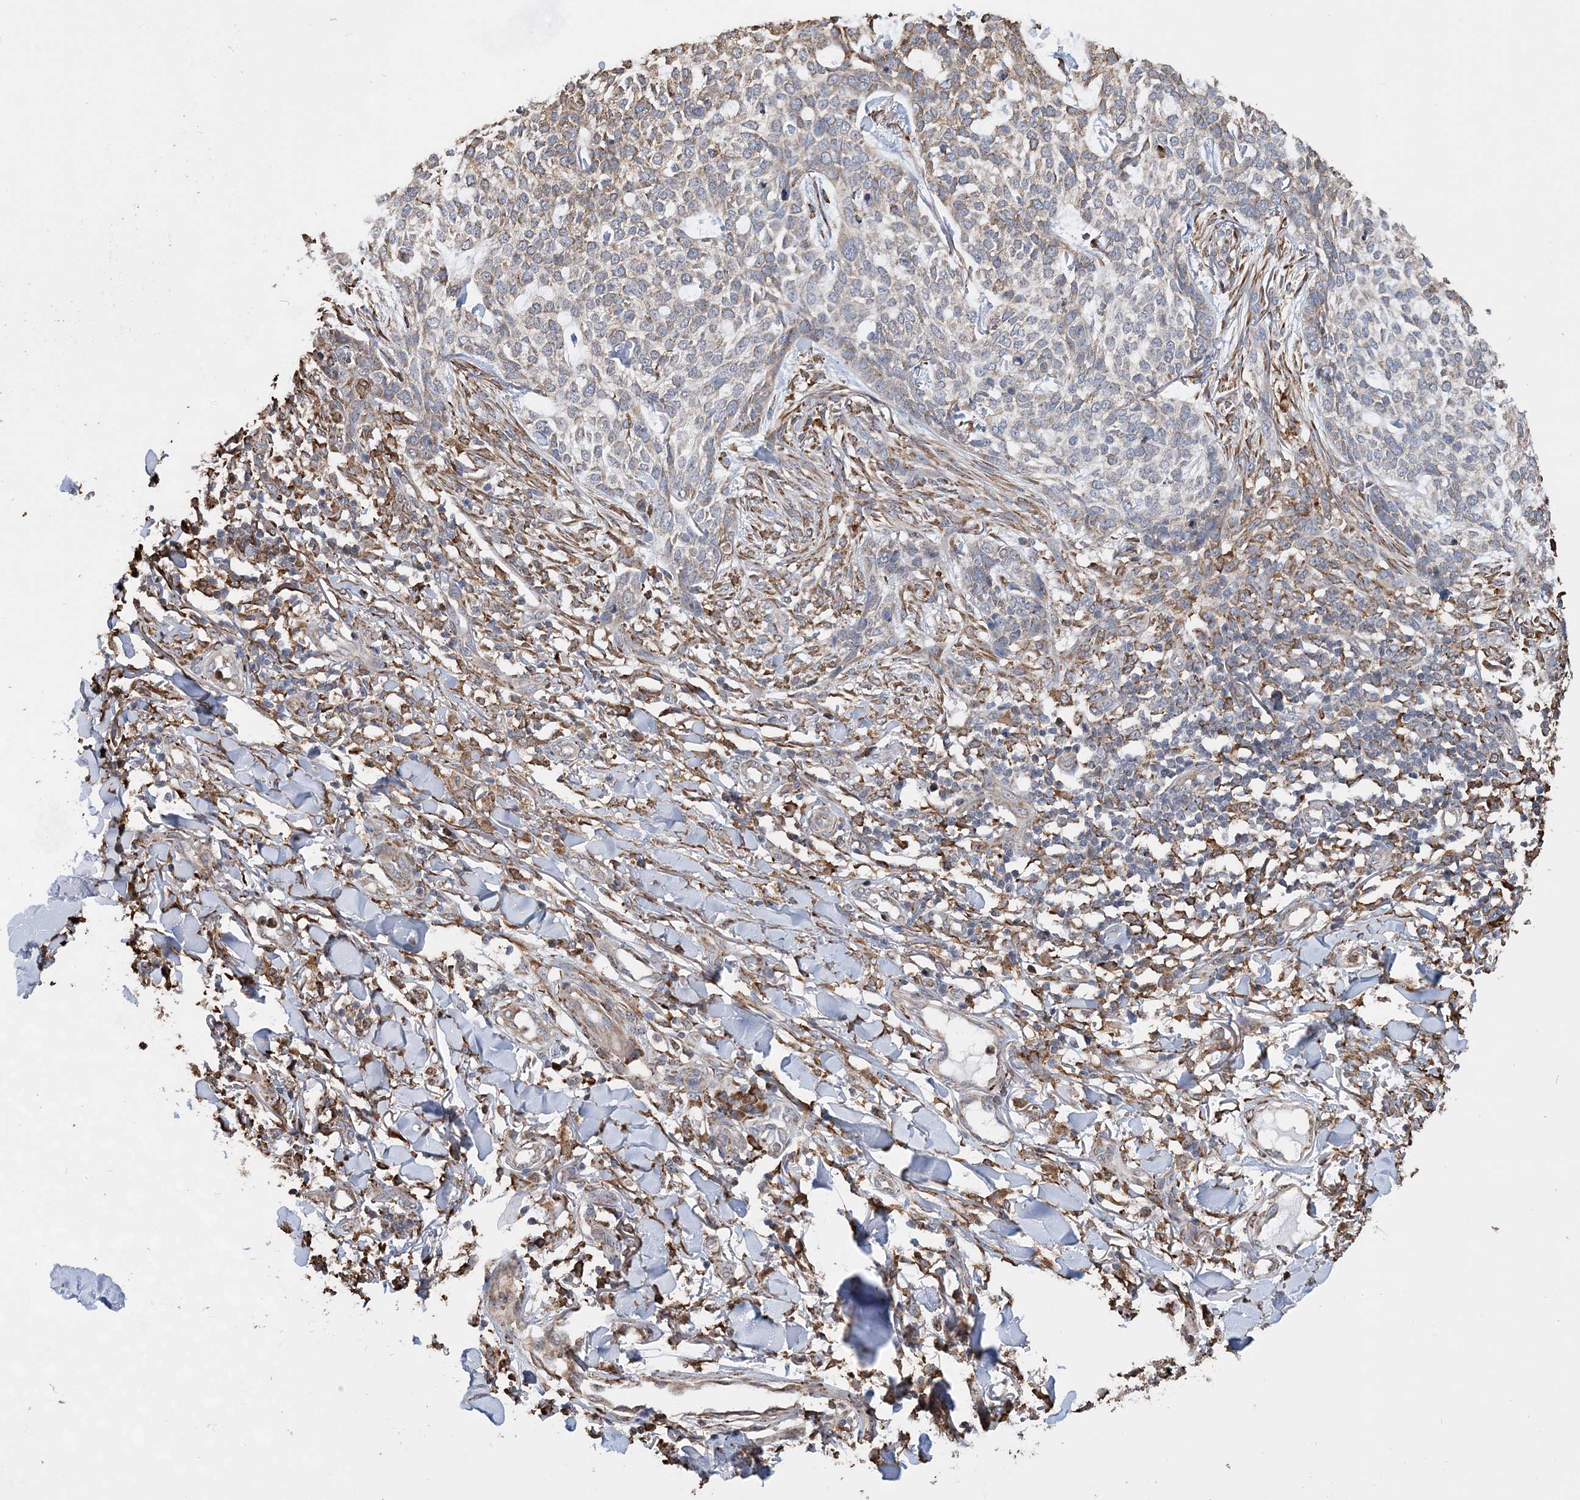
{"staining": {"intensity": "moderate", "quantity": "<25%", "location": "cytoplasmic/membranous"}, "tissue": "skin cancer", "cell_type": "Tumor cells", "image_type": "cancer", "snomed": [{"axis": "morphology", "description": "Basal cell carcinoma"}, {"axis": "topography", "description": "Skin"}], "caption": "This is an image of immunohistochemistry (IHC) staining of skin cancer, which shows moderate expression in the cytoplasmic/membranous of tumor cells.", "gene": "WDR12", "patient": {"sex": "female", "age": 64}}